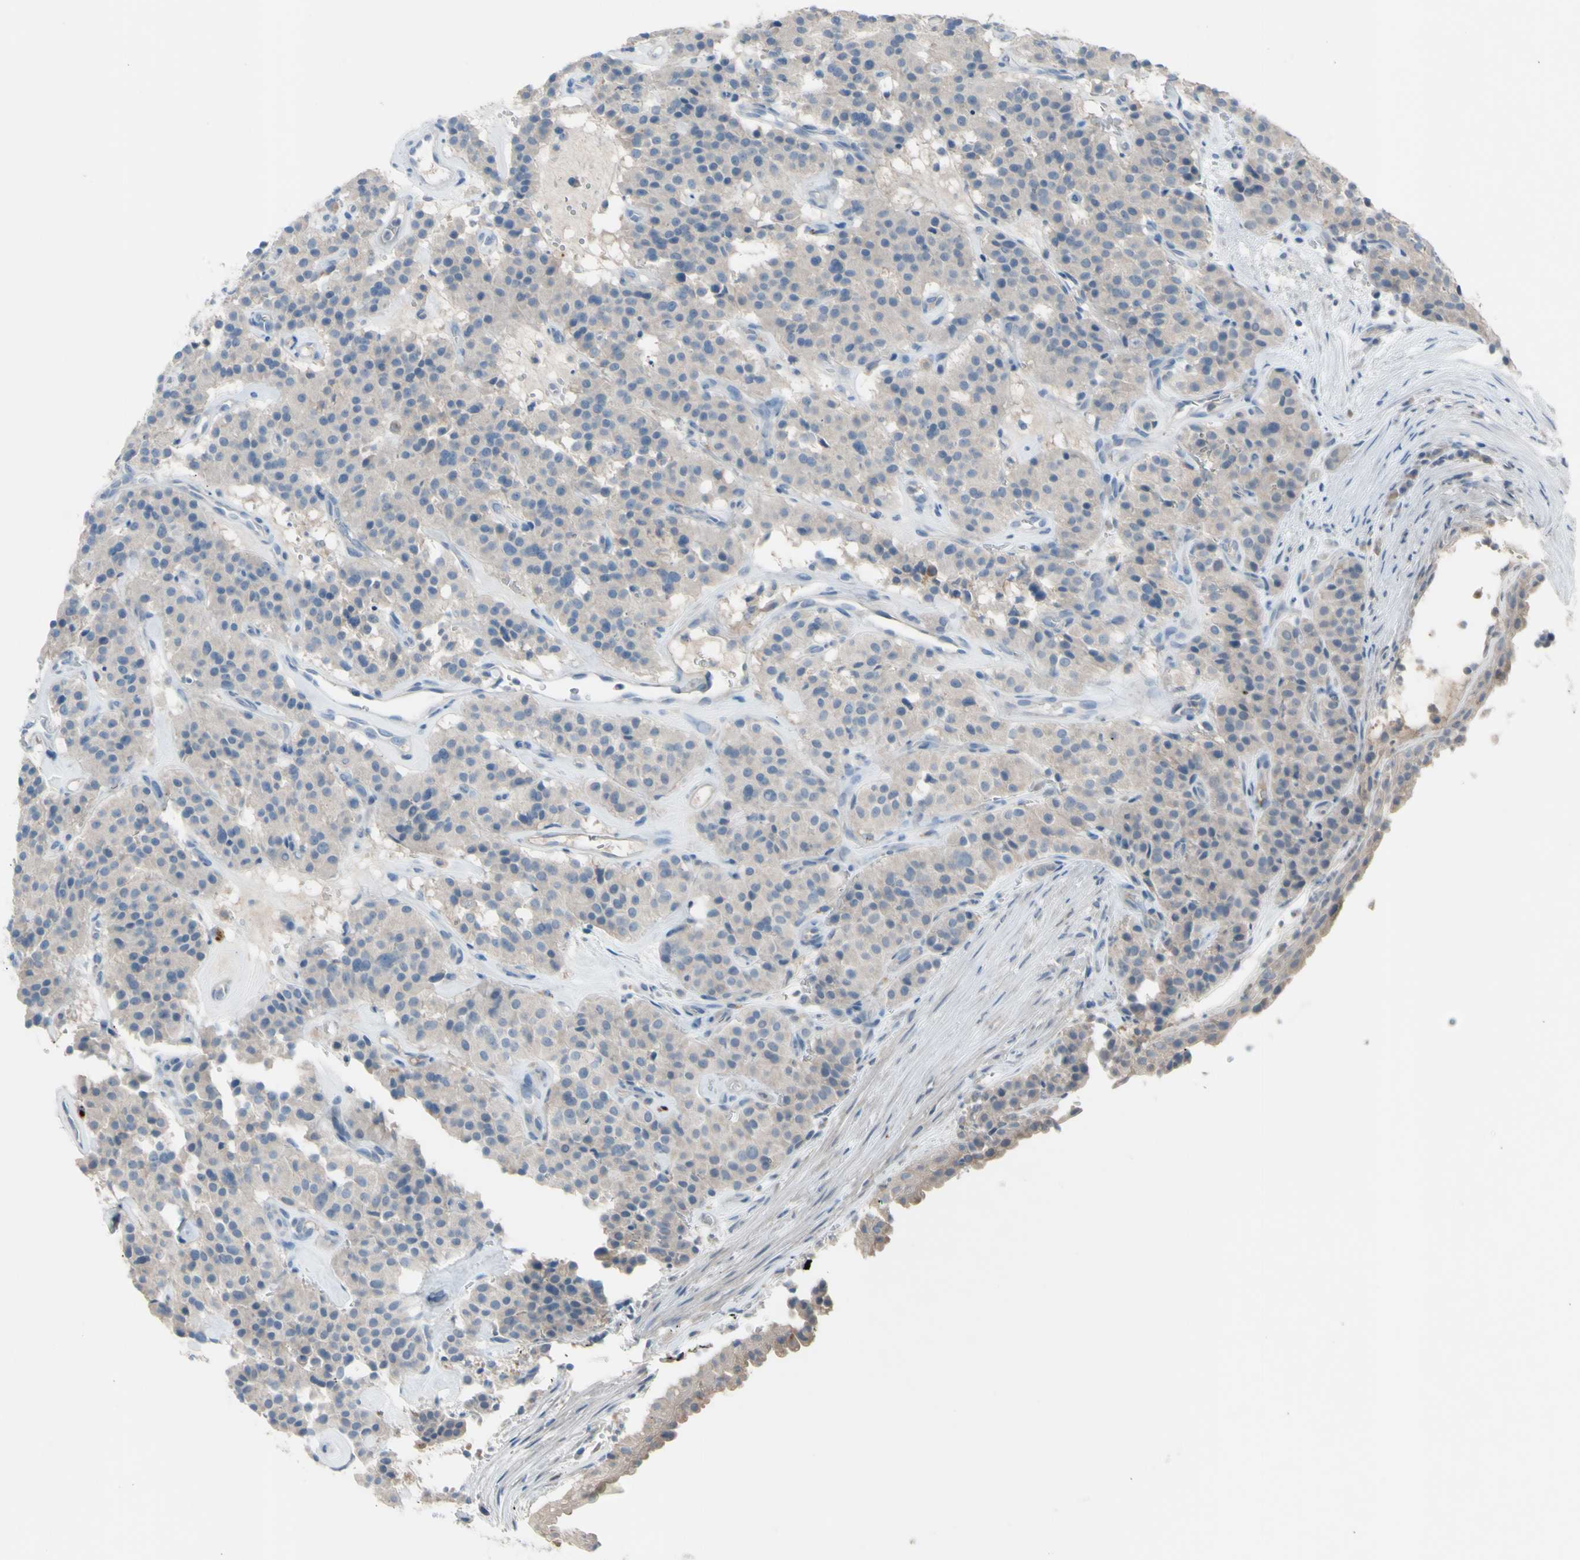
{"staining": {"intensity": "weak", "quantity": ">75%", "location": "cytoplasmic/membranous"}, "tissue": "carcinoid", "cell_type": "Tumor cells", "image_type": "cancer", "snomed": [{"axis": "morphology", "description": "Carcinoid, malignant, NOS"}, {"axis": "topography", "description": "Lung"}], "caption": "Weak cytoplasmic/membranous staining for a protein is seen in approximately >75% of tumor cells of carcinoid using immunohistochemistry (IHC).", "gene": "AFP", "patient": {"sex": "male", "age": 30}}